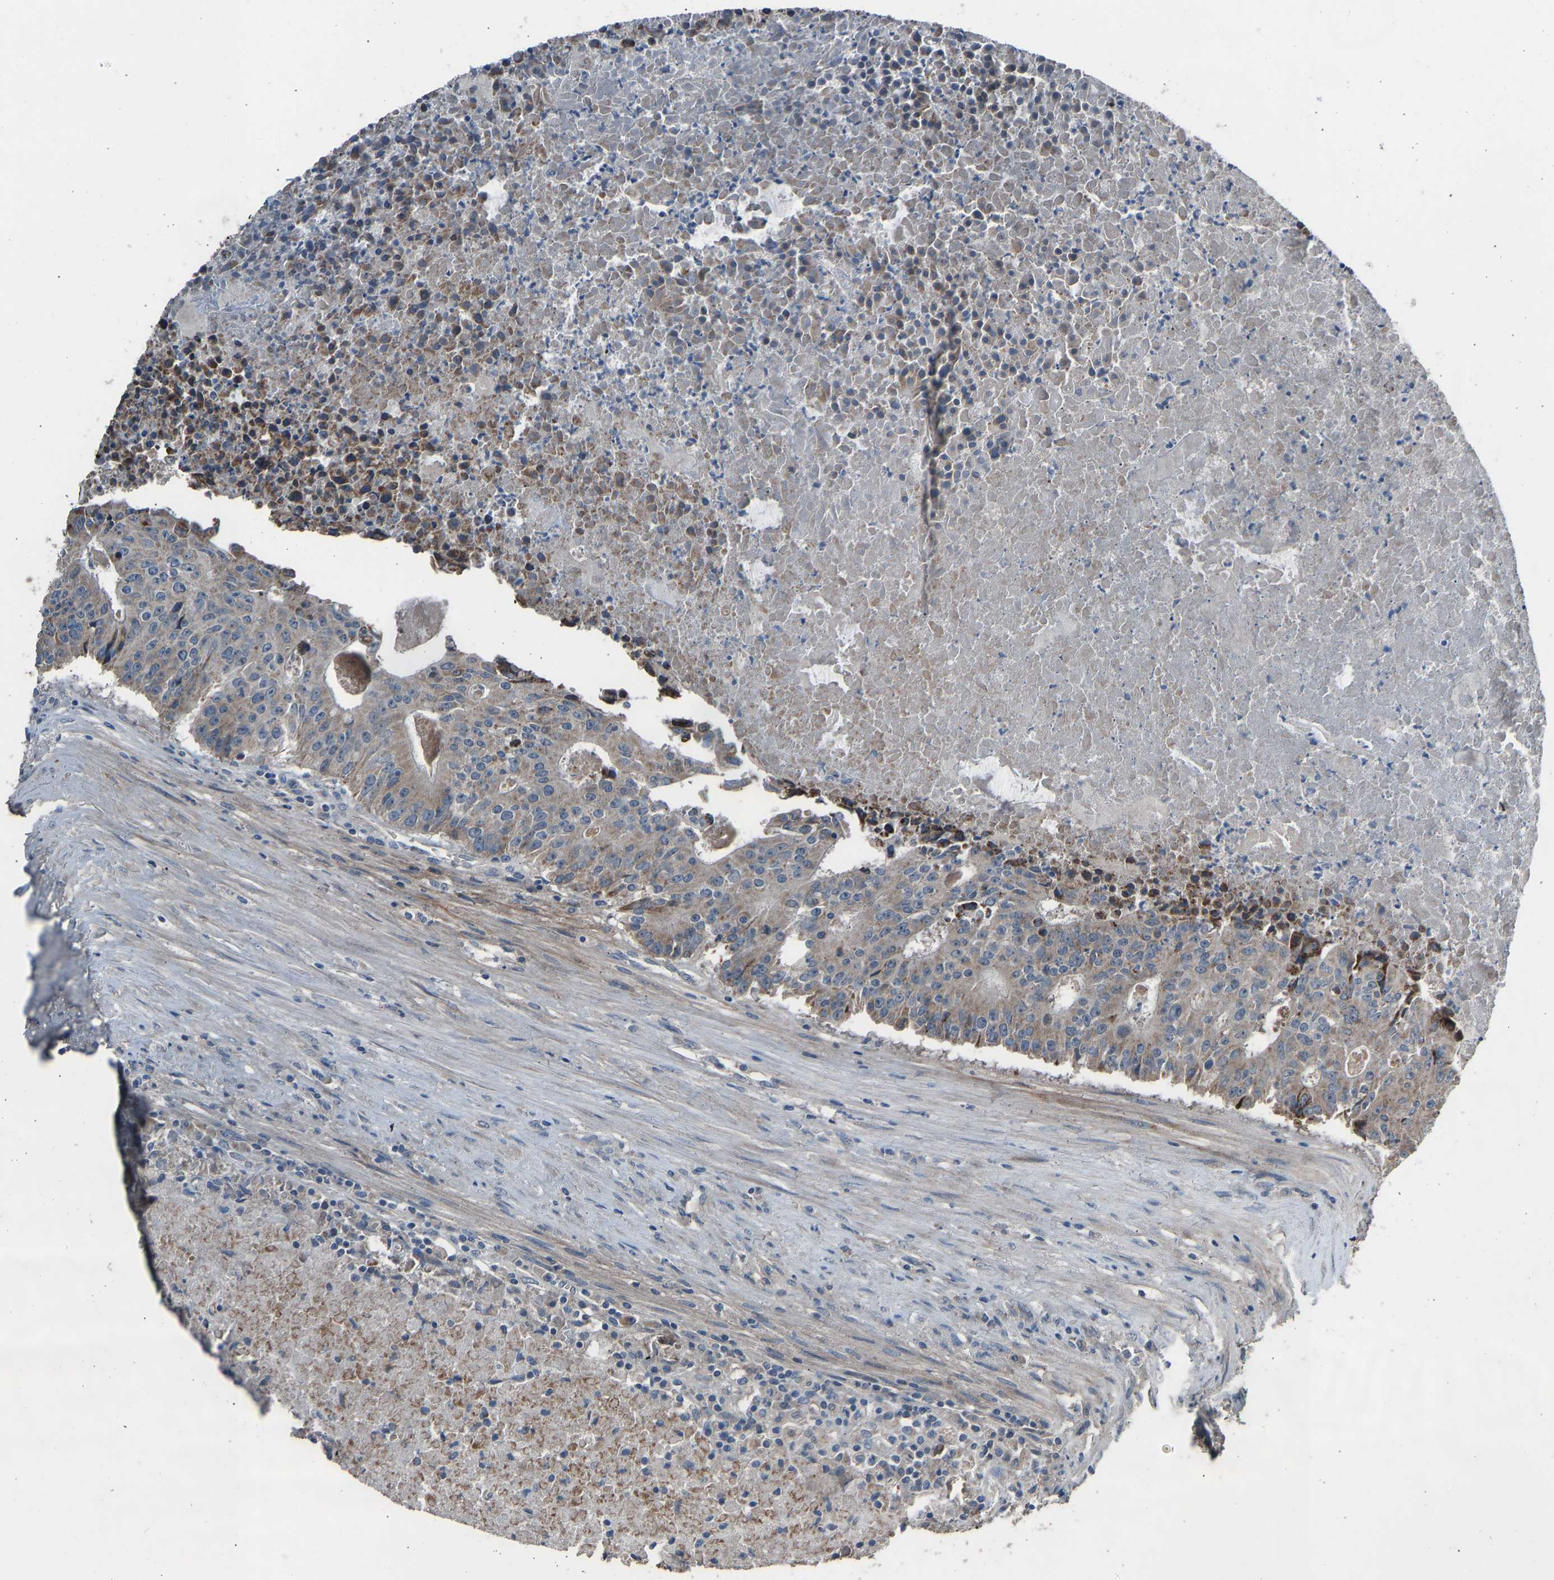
{"staining": {"intensity": "weak", "quantity": "25%-75%", "location": "cytoplasmic/membranous"}, "tissue": "colorectal cancer", "cell_type": "Tumor cells", "image_type": "cancer", "snomed": [{"axis": "morphology", "description": "Adenocarcinoma, NOS"}, {"axis": "topography", "description": "Colon"}], "caption": "DAB immunohistochemical staining of colorectal adenocarcinoma reveals weak cytoplasmic/membranous protein staining in approximately 25%-75% of tumor cells.", "gene": "TGFBR3", "patient": {"sex": "male", "age": 87}}